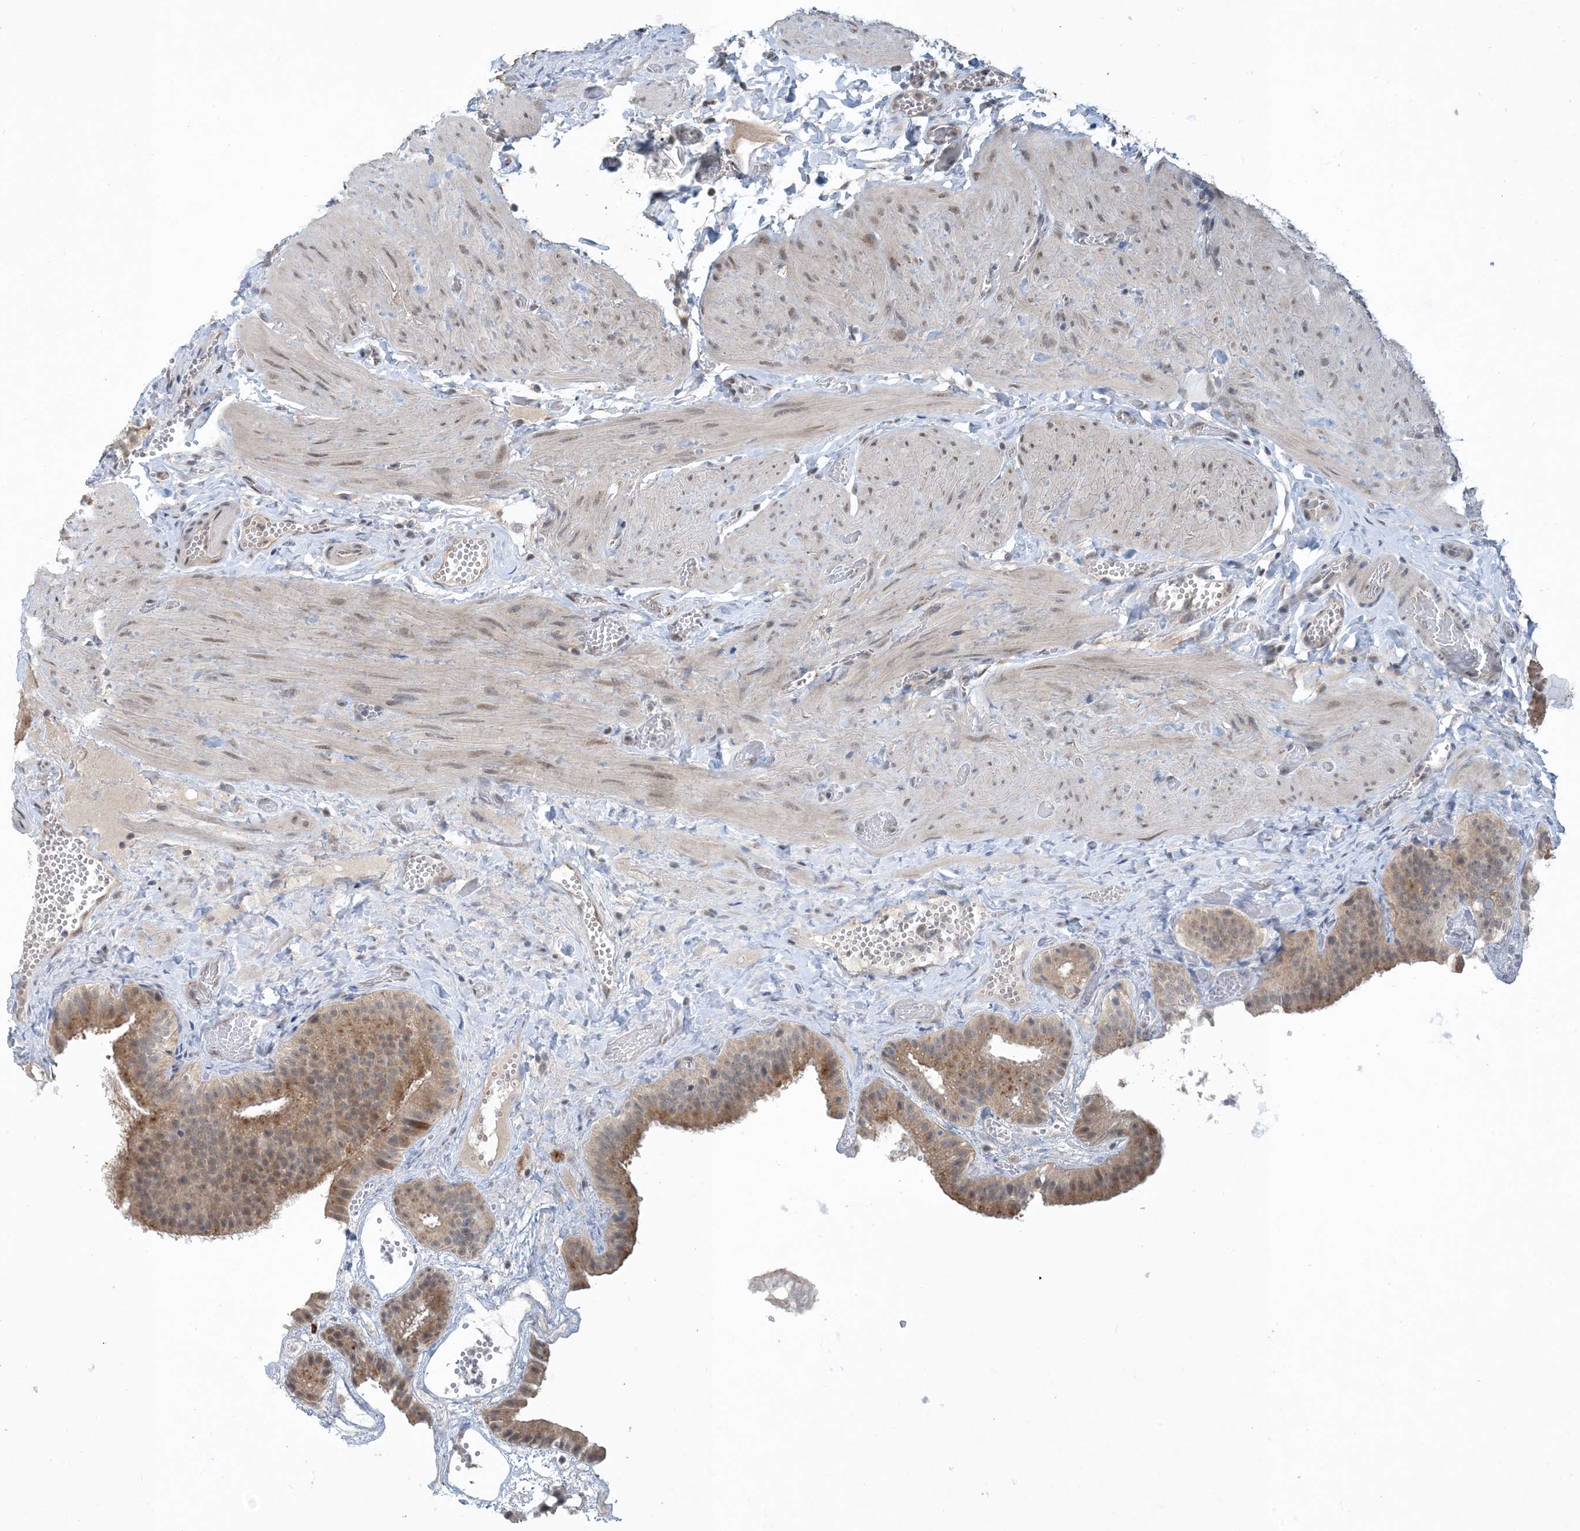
{"staining": {"intensity": "moderate", "quantity": "25%-75%", "location": "cytoplasmic/membranous"}, "tissue": "gallbladder", "cell_type": "Glandular cells", "image_type": "normal", "snomed": [{"axis": "morphology", "description": "Normal tissue, NOS"}, {"axis": "topography", "description": "Gallbladder"}], "caption": "Human gallbladder stained for a protein (brown) exhibits moderate cytoplasmic/membranous positive staining in approximately 25%-75% of glandular cells.", "gene": "TINAG", "patient": {"sex": "female", "age": 64}}